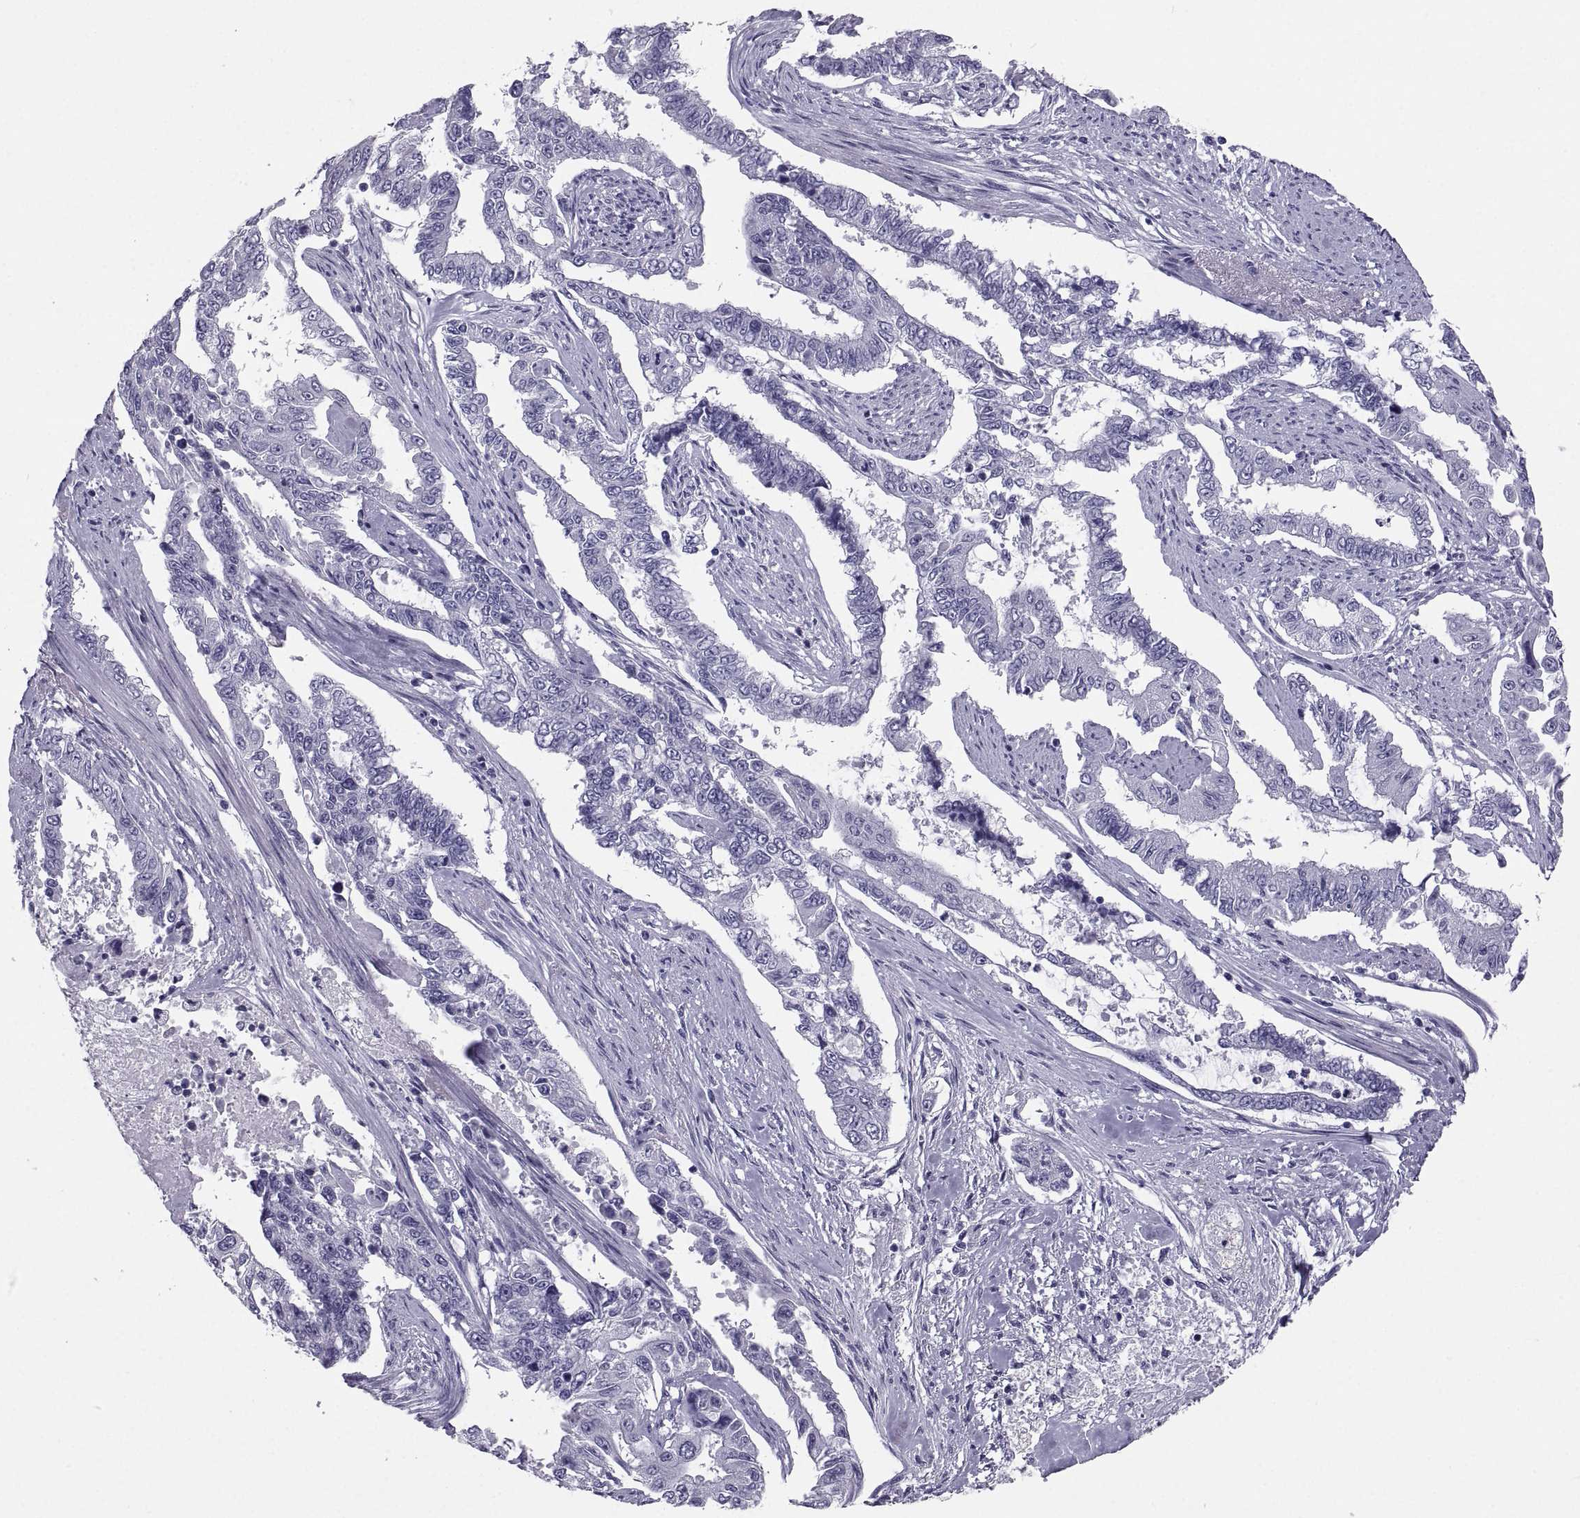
{"staining": {"intensity": "negative", "quantity": "none", "location": "none"}, "tissue": "endometrial cancer", "cell_type": "Tumor cells", "image_type": "cancer", "snomed": [{"axis": "morphology", "description": "Adenocarcinoma, NOS"}, {"axis": "topography", "description": "Uterus"}], "caption": "DAB immunohistochemical staining of adenocarcinoma (endometrial) demonstrates no significant positivity in tumor cells.", "gene": "PCSK1N", "patient": {"sex": "female", "age": 59}}